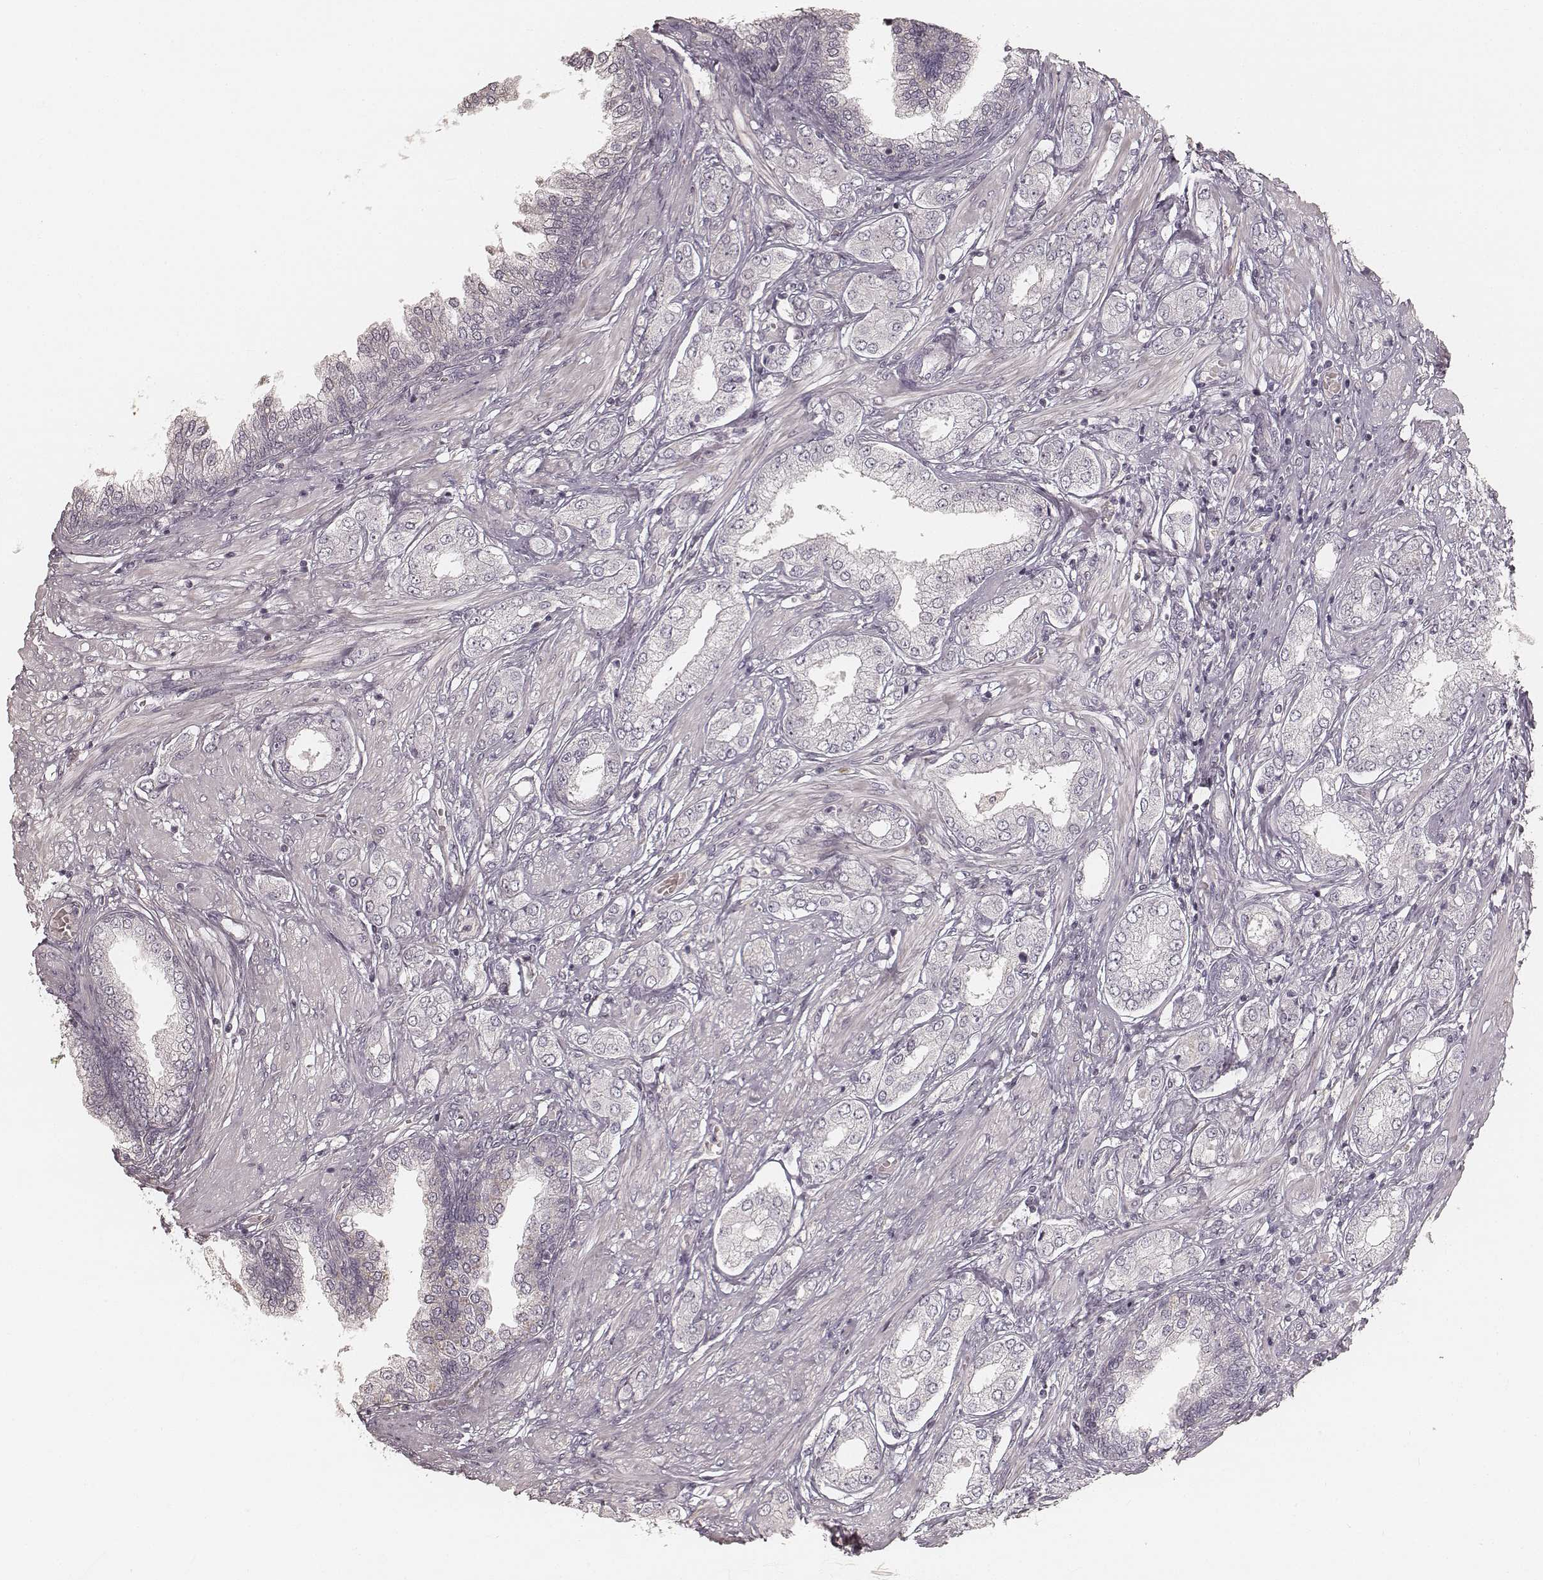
{"staining": {"intensity": "moderate", "quantity": "<25%", "location": "cytoplasmic/membranous"}, "tissue": "prostate cancer", "cell_type": "Tumor cells", "image_type": "cancer", "snomed": [{"axis": "morphology", "description": "Adenocarcinoma, NOS"}, {"axis": "topography", "description": "Prostate"}], "caption": "Protein expression analysis of adenocarcinoma (prostate) demonstrates moderate cytoplasmic/membranous expression in about <25% of tumor cells. (DAB (3,3'-diaminobenzidine) = brown stain, brightfield microscopy at high magnification).", "gene": "FMNL2", "patient": {"sex": "male", "age": 63}}